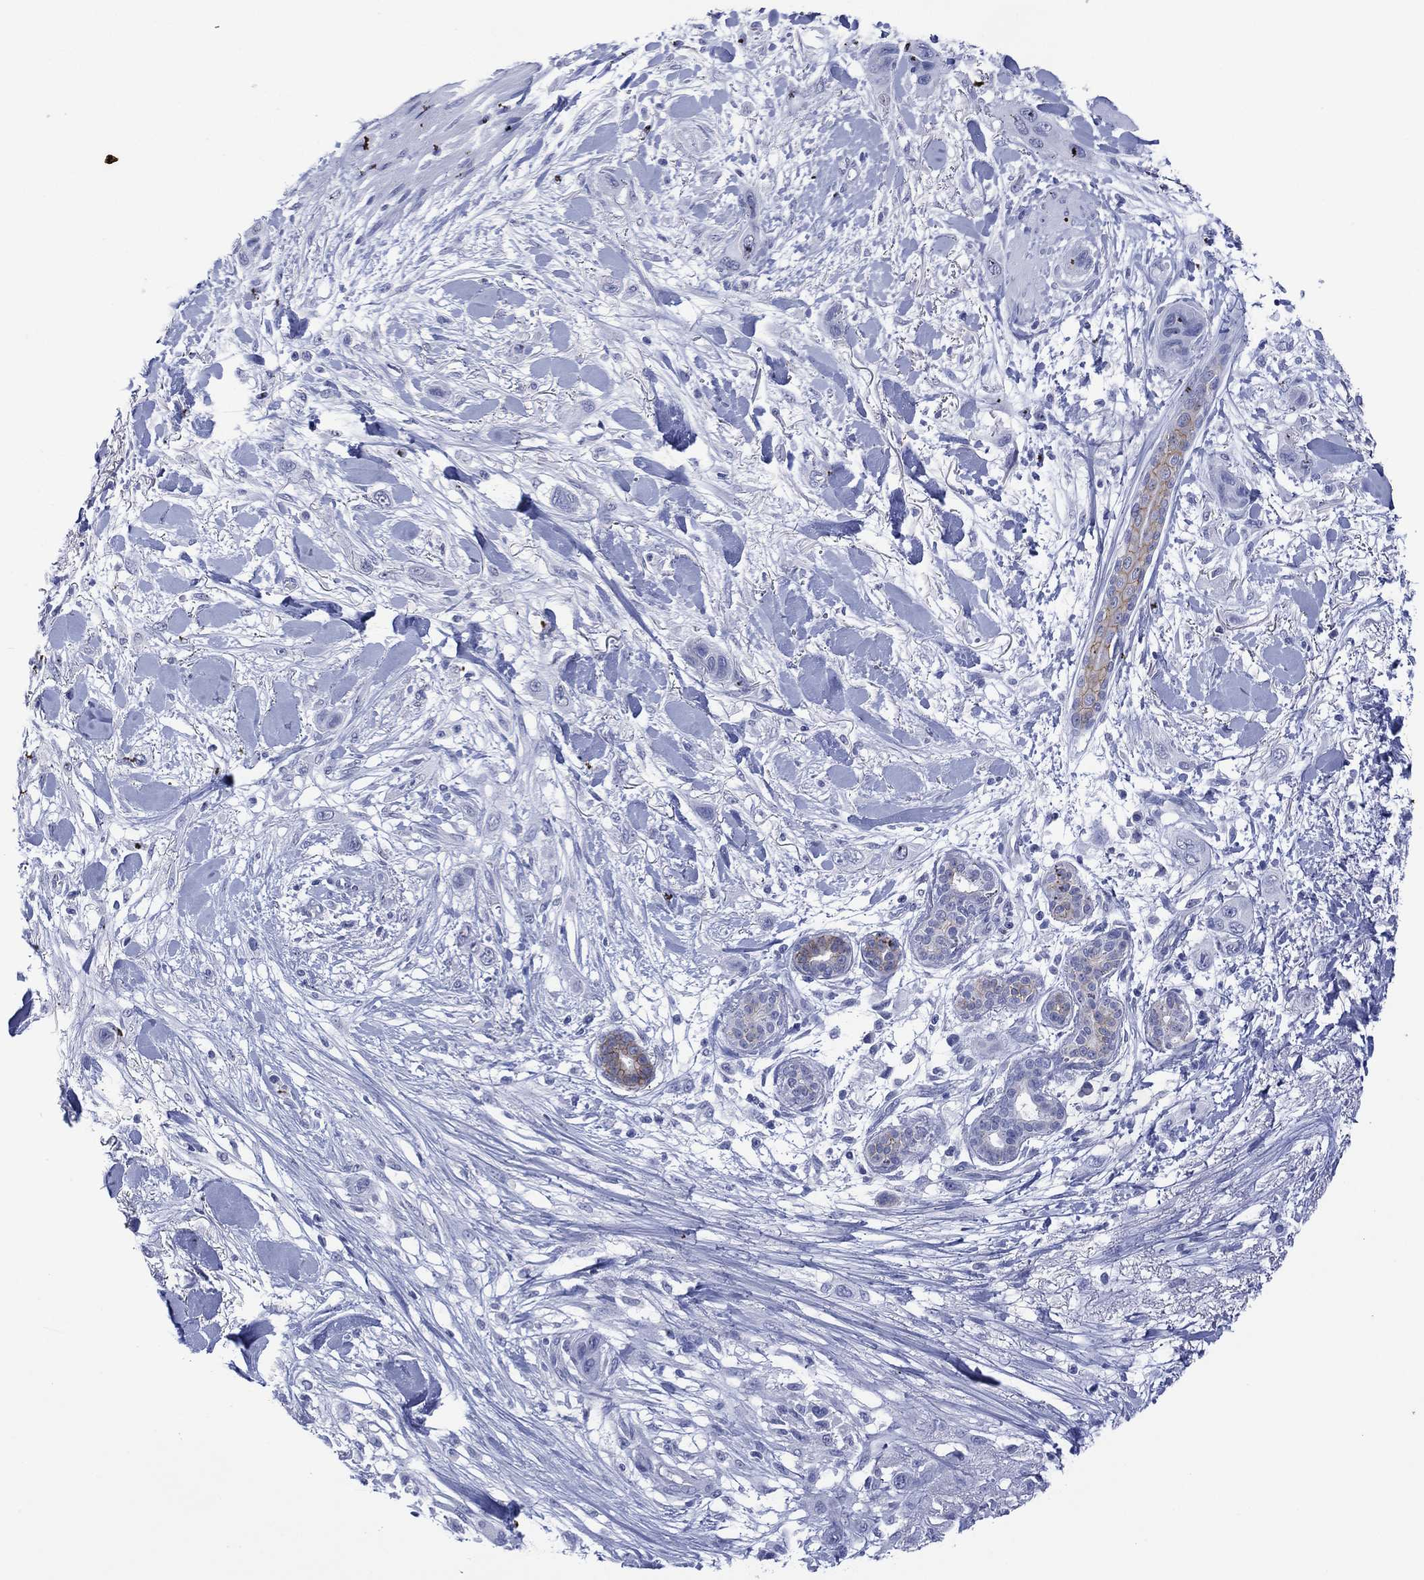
{"staining": {"intensity": "negative", "quantity": "none", "location": "none"}, "tissue": "skin cancer", "cell_type": "Tumor cells", "image_type": "cancer", "snomed": [{"axis": "morphology", "description": "Squamous cell carcinoma, NOS"}, {"axis": "topography", "description": "Skin"}], "caption": "Immunohistochemical staining of skin cancer (squamous cell carcinoma) reveals no significant expression in tumor cells.", "gene": "DSG1", "patient": {"sex": "male", "age": 79}}